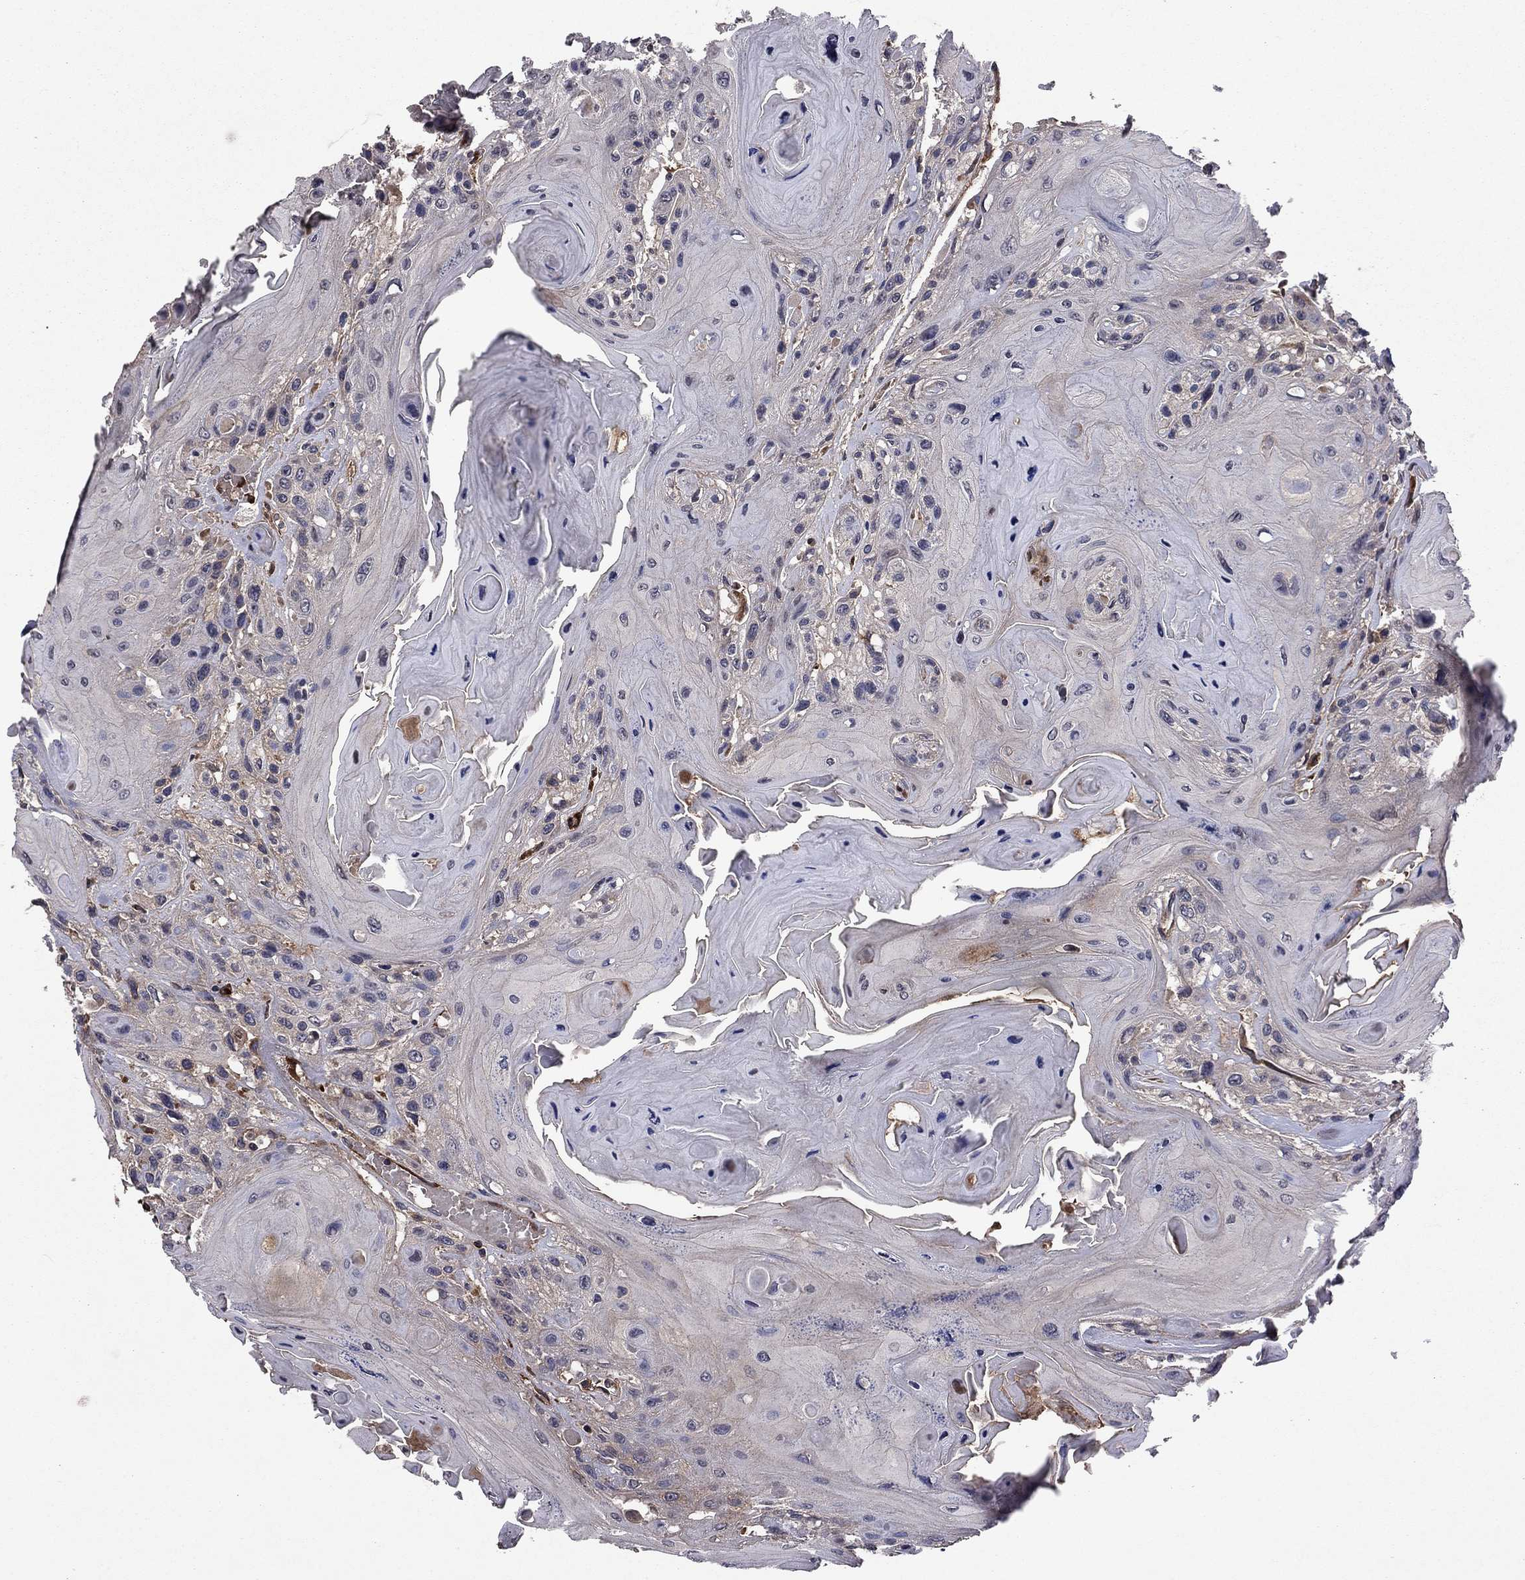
{"staining": {"intensity": "negative", "quantity": "none", "location": "none"}, "tissue": "head and neck cancer", "cell_type": "Tumor cells", "image_type": "cancer", "snomed": [{"axis": "morphology", "description": "Squamous cell carcinoma, NOS"}, {"axis": "topography", "description": "Head-Neck"}], "caption": "The immunohistochemistry image has no significant positivity in tumor cells of head and neck cancer tissue.", "gene": "PROS1", "patient": {"sex": "female", "age": 59}}